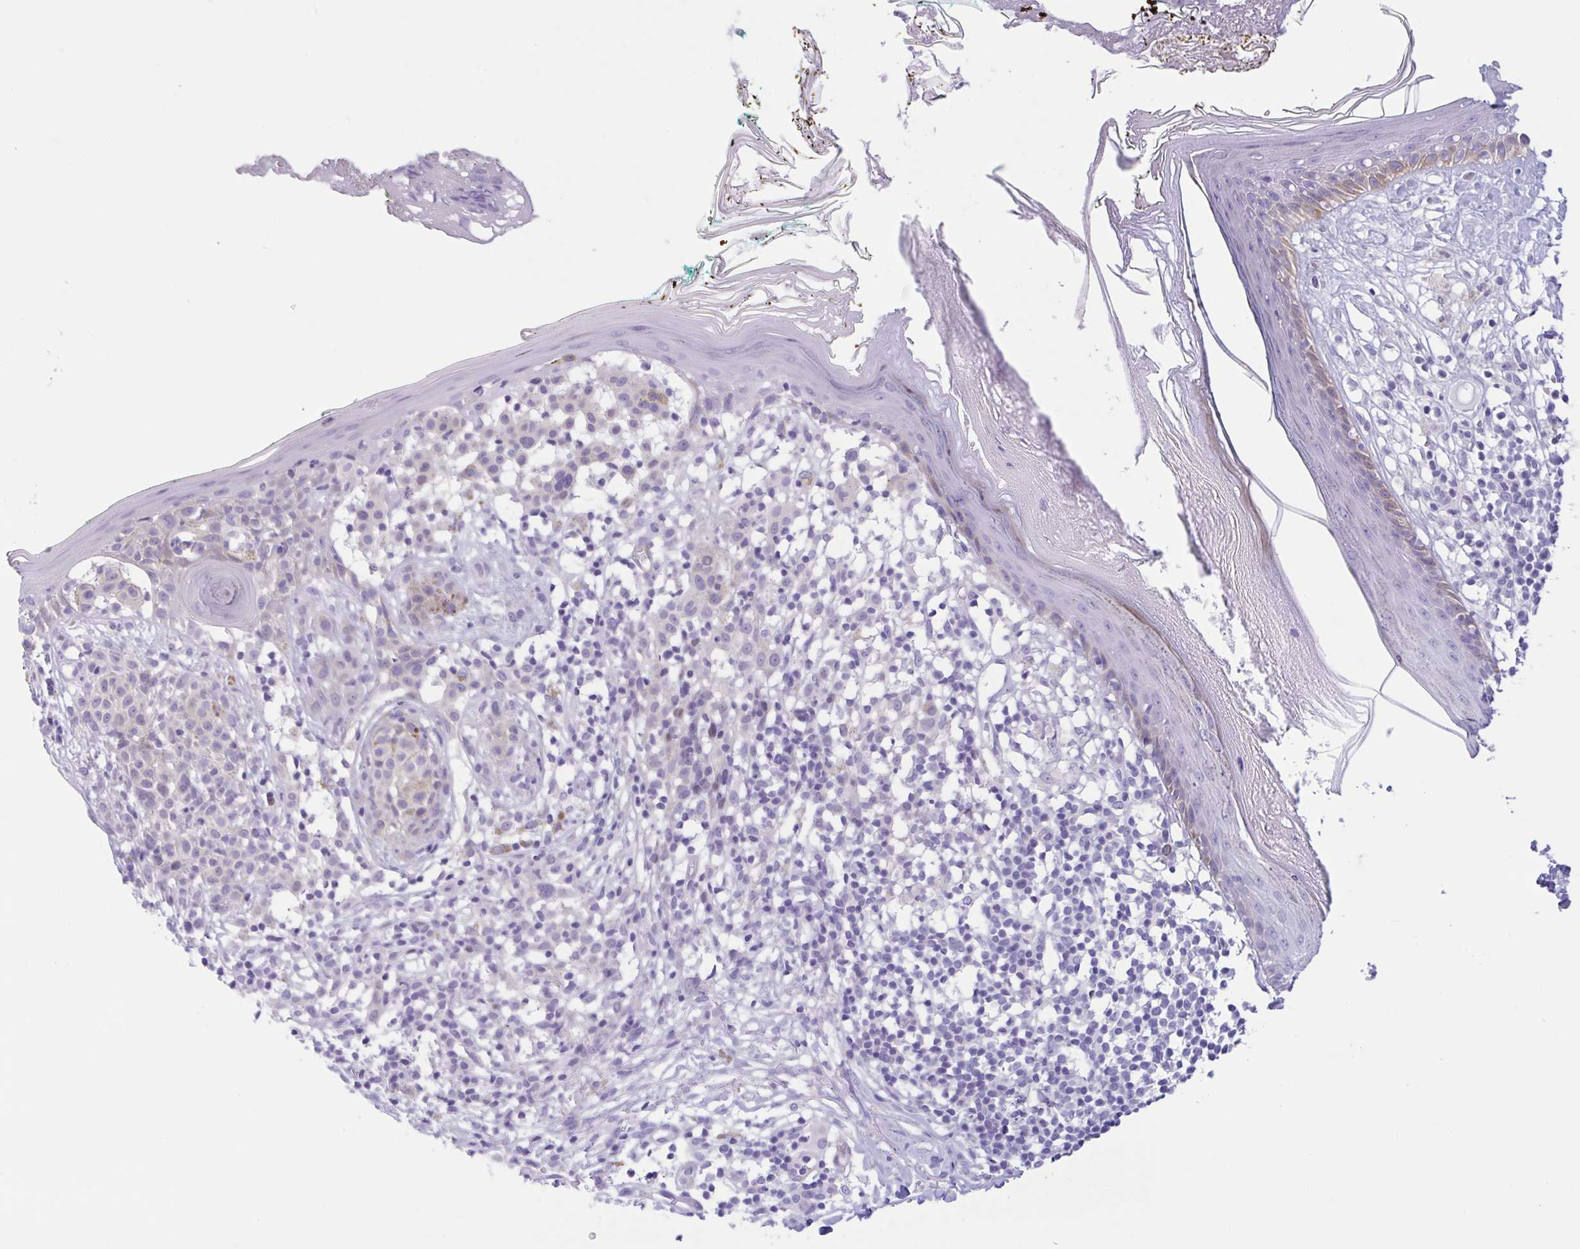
{"staining": {"intensity": "negative", "quantity": "none", "location": "none"}, "tissue": "skin", "cell_type": "Fibroblasts", "image_type": "normal", "snomed": [{"axis": "morphology", "description": "Normal tissue, NOS"}, {"axis": "topography", "description": "Skin"}], "caption": "Micrograph shows no protein staining in fibroblasts of unremarkable skin. (DAB immunohistochemistry (IHC), high magnification).", "gene": "AHCYL2", "patient": {"sex": "female", "age": 34}}